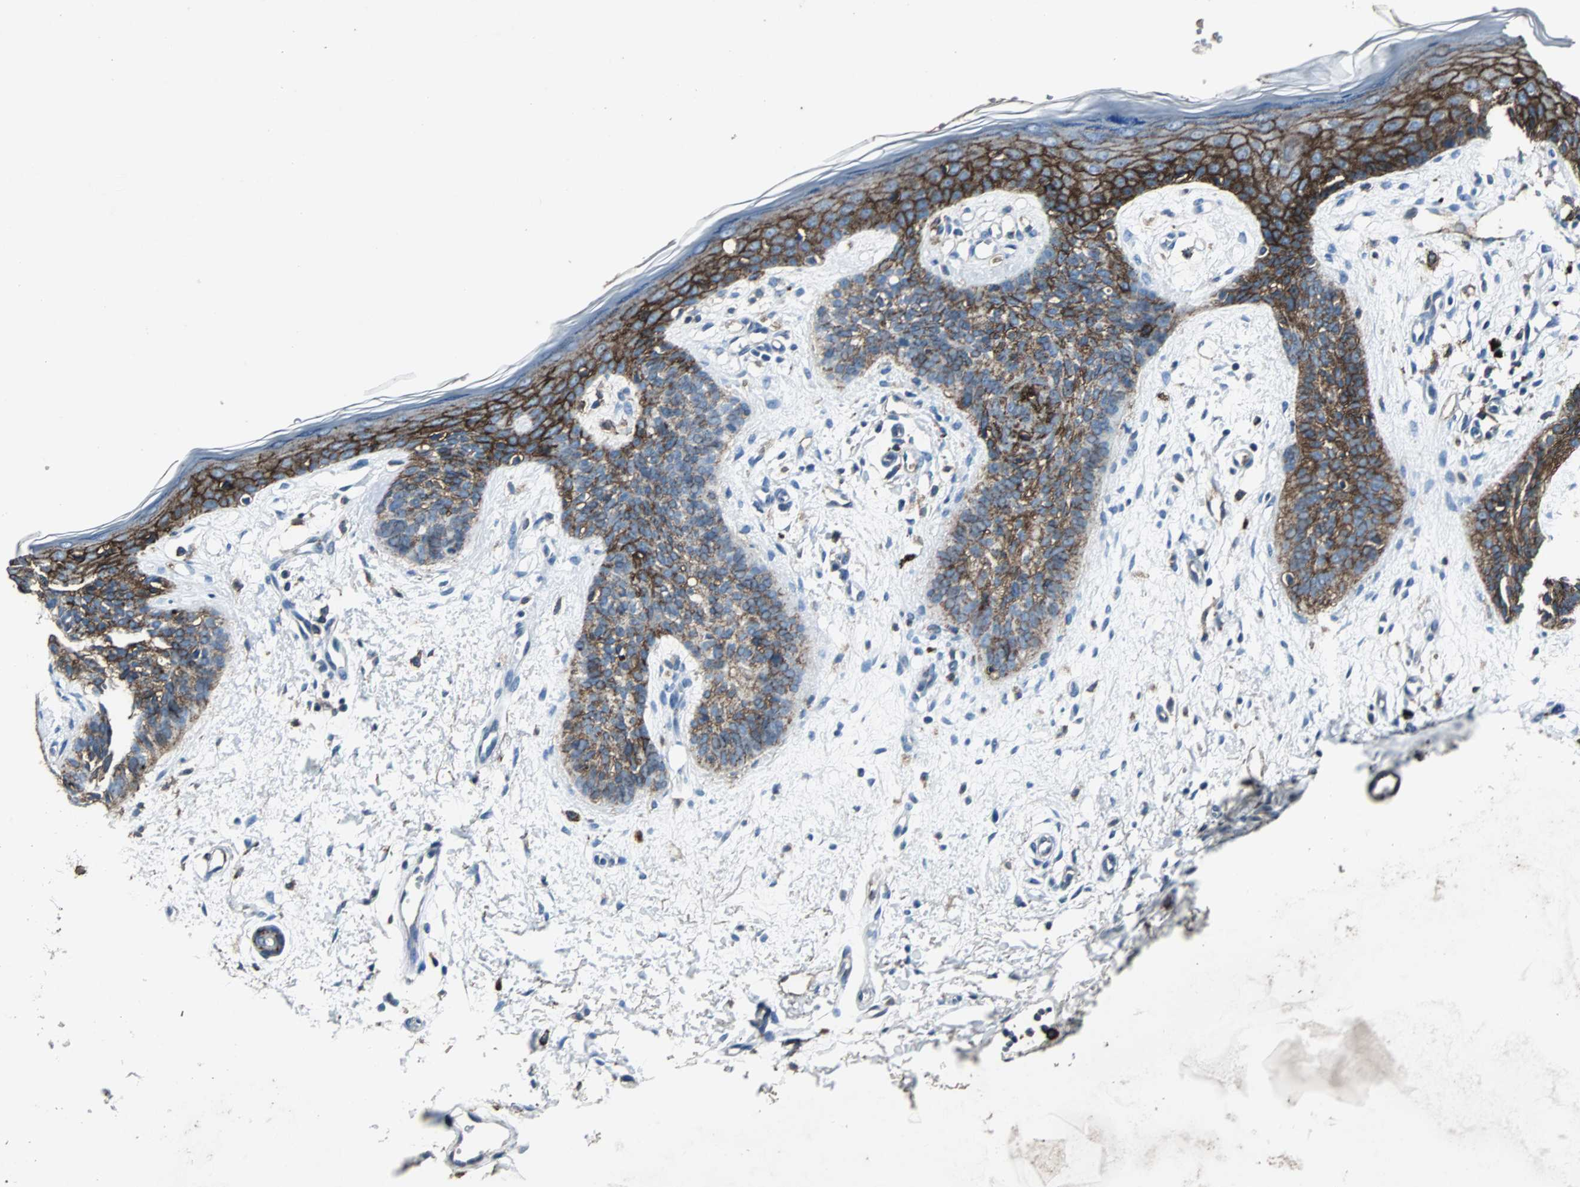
{"staining": {"intensity": "moderate", "quantity": ">75%", "location": "cytoplasmic/membranous"}, "tissue": "skin cancer", "cell_type": "Tumor cells", "image_type": "cancer", "snomed": [{"axis": "morphology", "description": "Normal tissue, NOS"}, {"axis": "morphology", "description": "Basal cell carcinoma"}, {"axis": "topography", "description": "Skin"}], "caption": "Immunohistochemistry (IHC) micrograph of neoplastic tissue: basal cell carcinoma (skin) stained using immunohistochemistry (IHC) shows medium levels of moderate protein expression localized specifically in the cytoplasmic/membranous of tumor cells, appearing as a cytoplasmic/membranous brown color.", "gene": "F11R", "patient": {"sex": "female", "age": 69}}